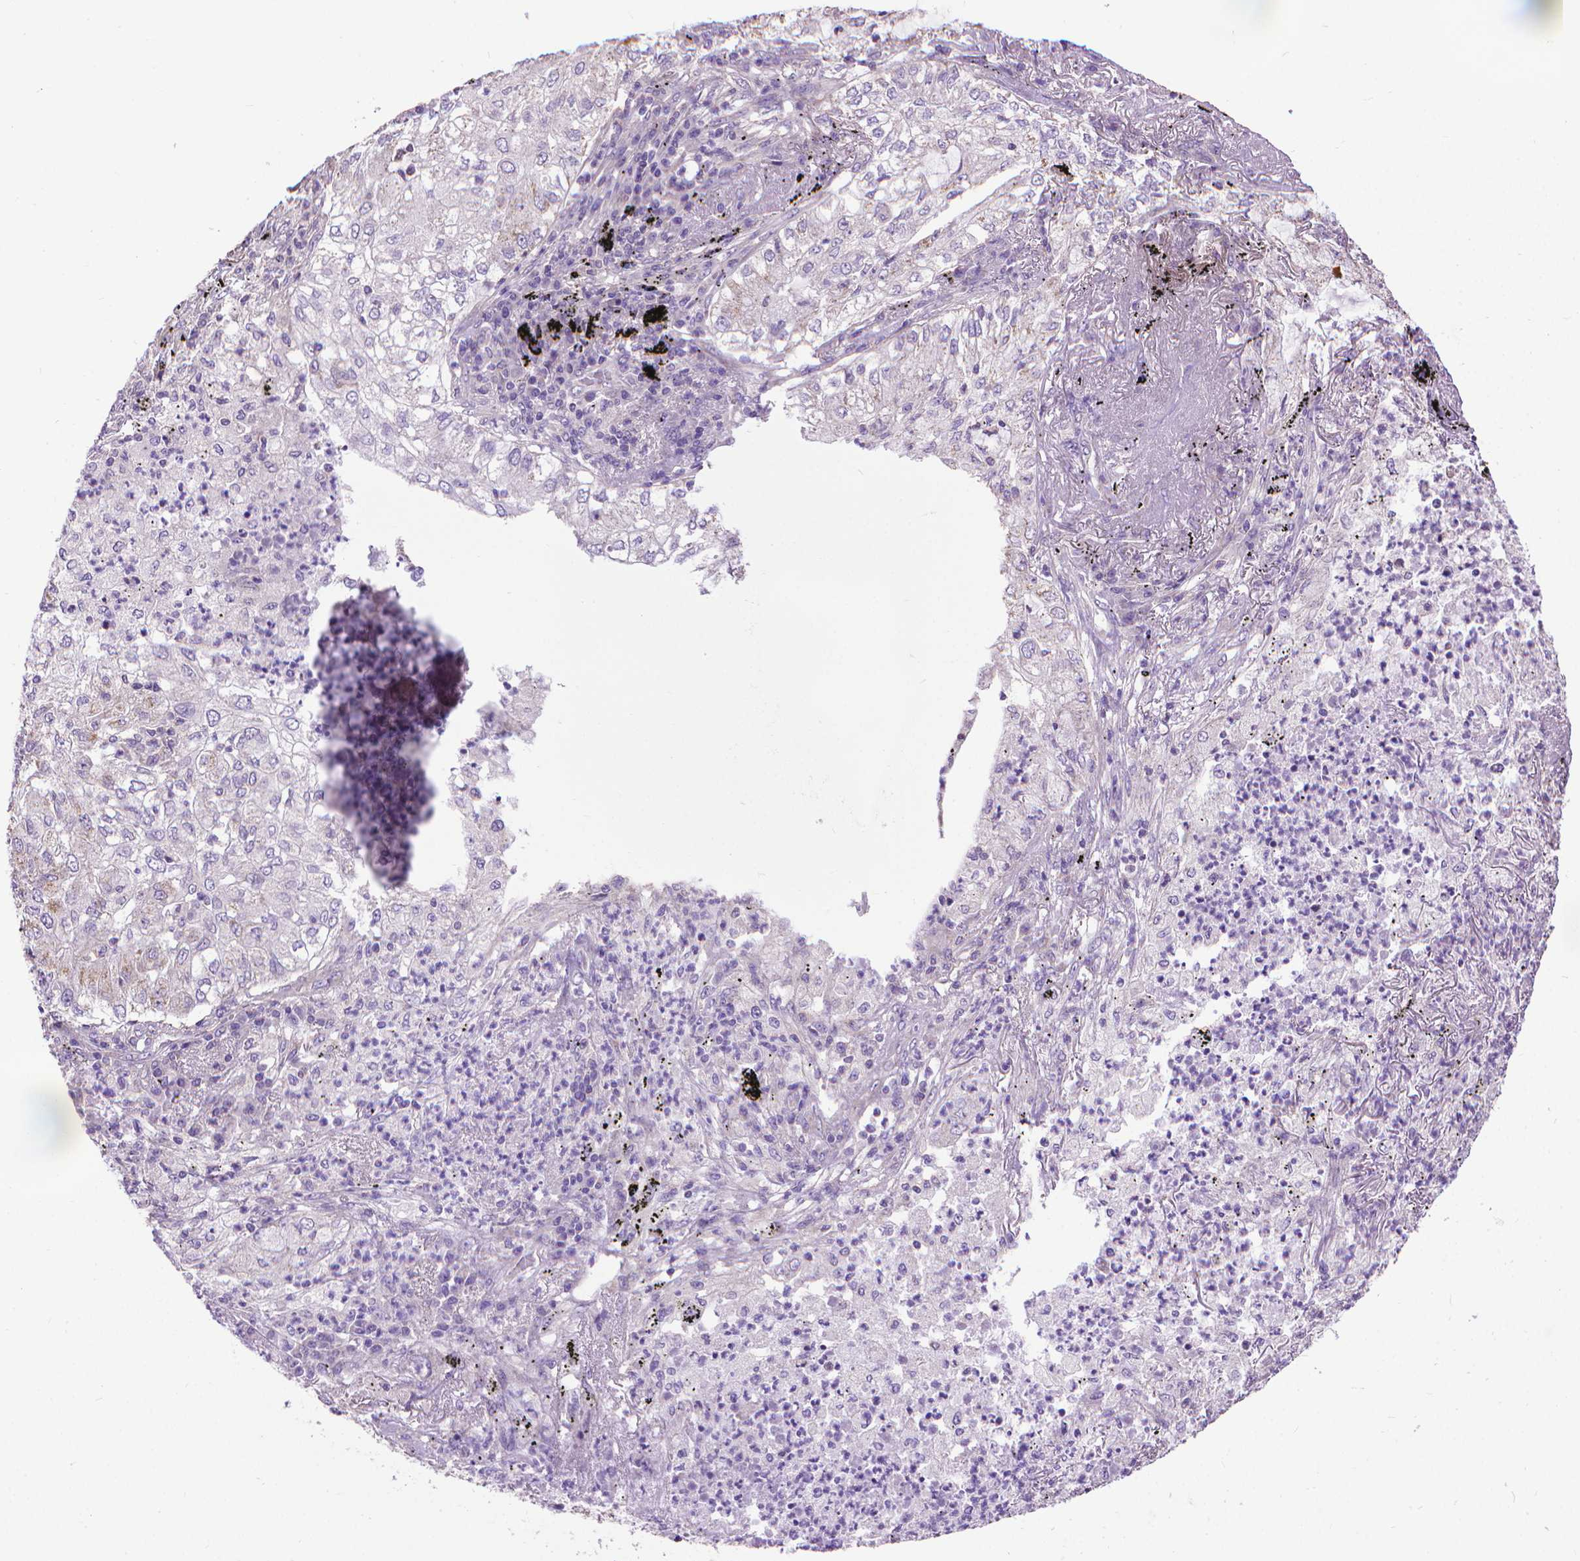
{"staining": {"intensity": "negative", "quantity": "none", "location": "none"}, "tissue": "lung cancer", "cell_type": "Tumor cells", "image_type": "cancer", "snomed": [{"axis": "morphology", "description": "Adenocarcinoma, NOS"}, {"axis": "topography", "description": "Lung"}], "caption": "Tumor cells show no significant protein positivity in lung adenocarcinoma. Nuclei are stained in blue.", "gene": "SYN1", "patient": {"sex": "female", "age": 73}}